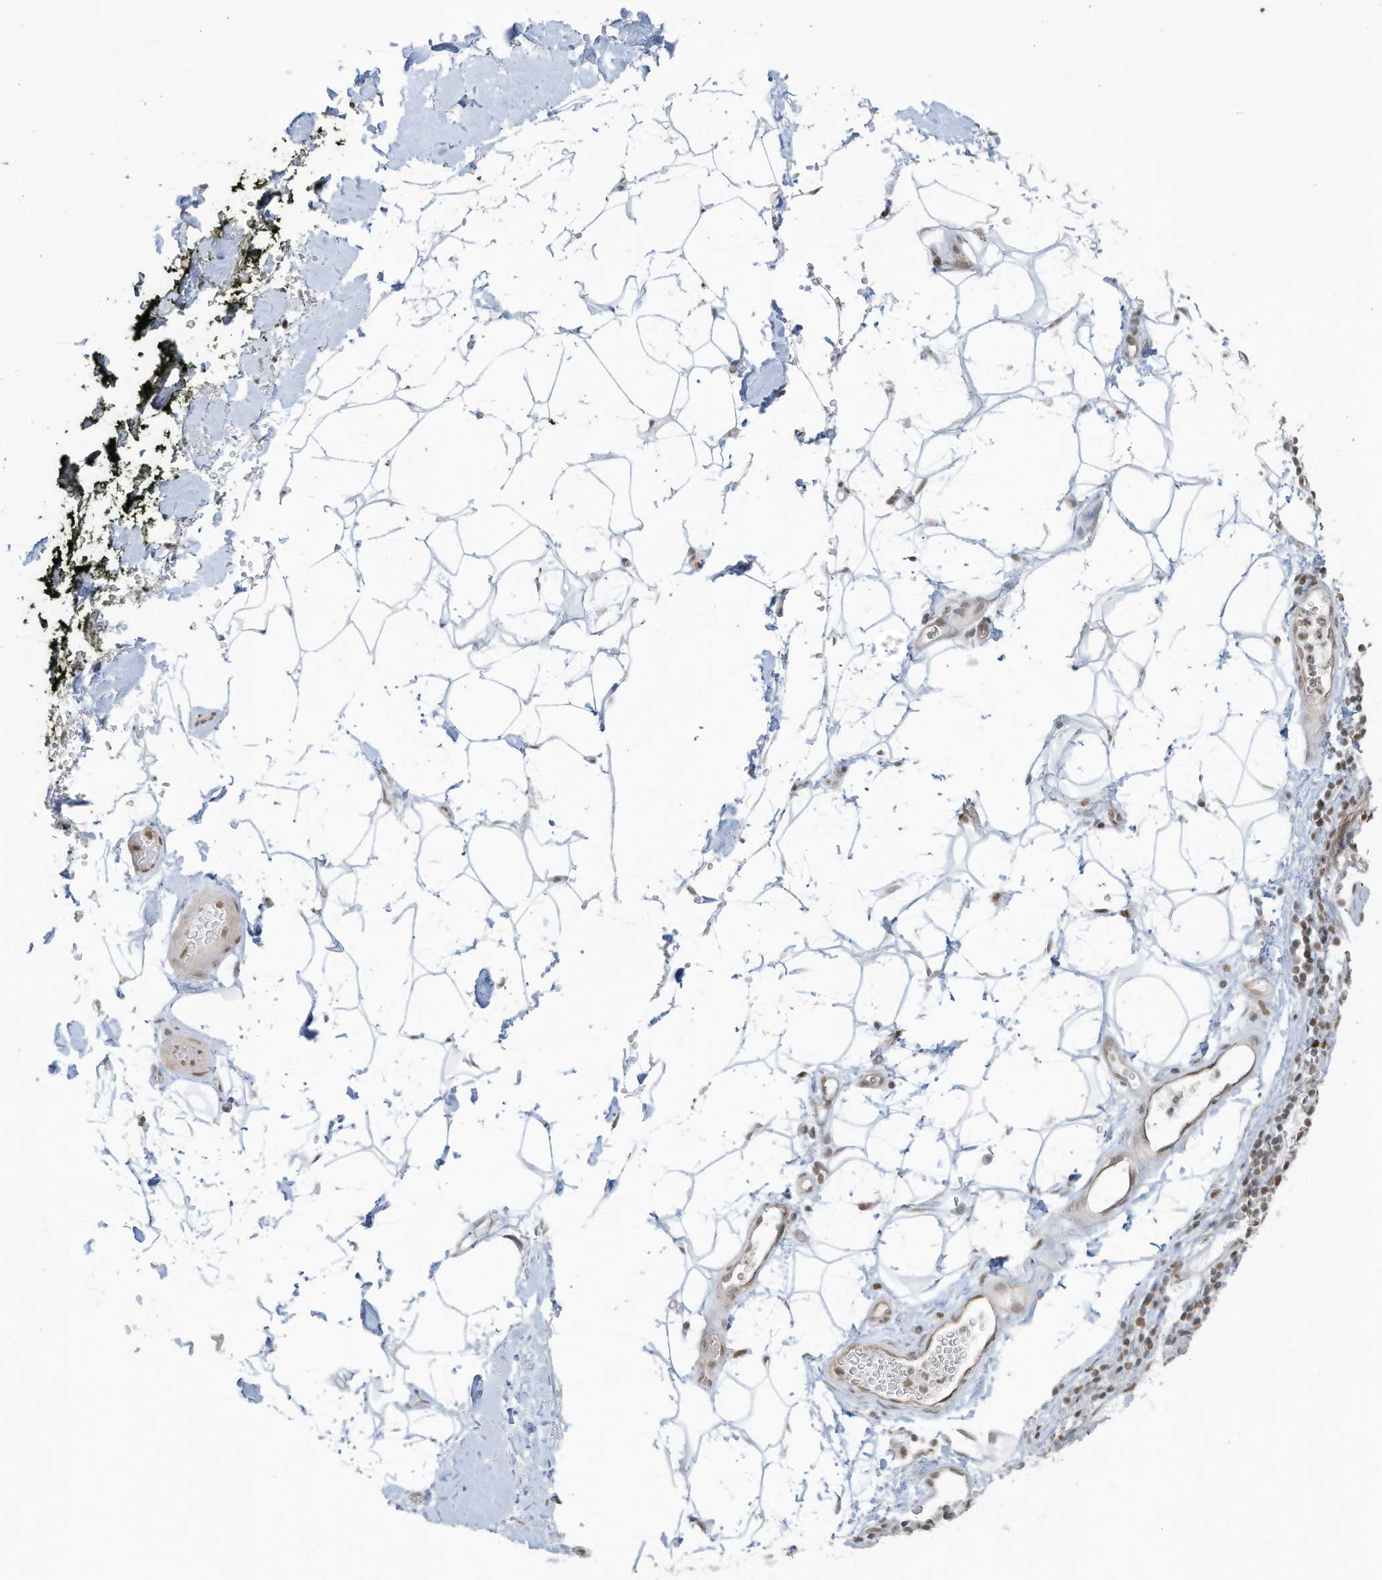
{"staining": {"intensity": "moderate", "quantity": ">75%", "location": "nuclear"}, "tissue": "adipose tissue", "cell_type": "Adipocytes", "image_type": "normal", "snomed": [{"axis": "morphology", "description": "Normal tissue, NOS"}, {"axis": "morphology", "description": "Adenocarcinoma, NOS"}, {"axis": "topography", "description": "Pancreas"}, {"axis": "topography", "description": "Peripheral nerve tissue"}], "caption": "The immunohistochemical stain highlights moderate nuclear staining in adipocytes of normal adipose tissue.", "gene": "DBR1", "patient": {"sex": "male", "age": 59}}